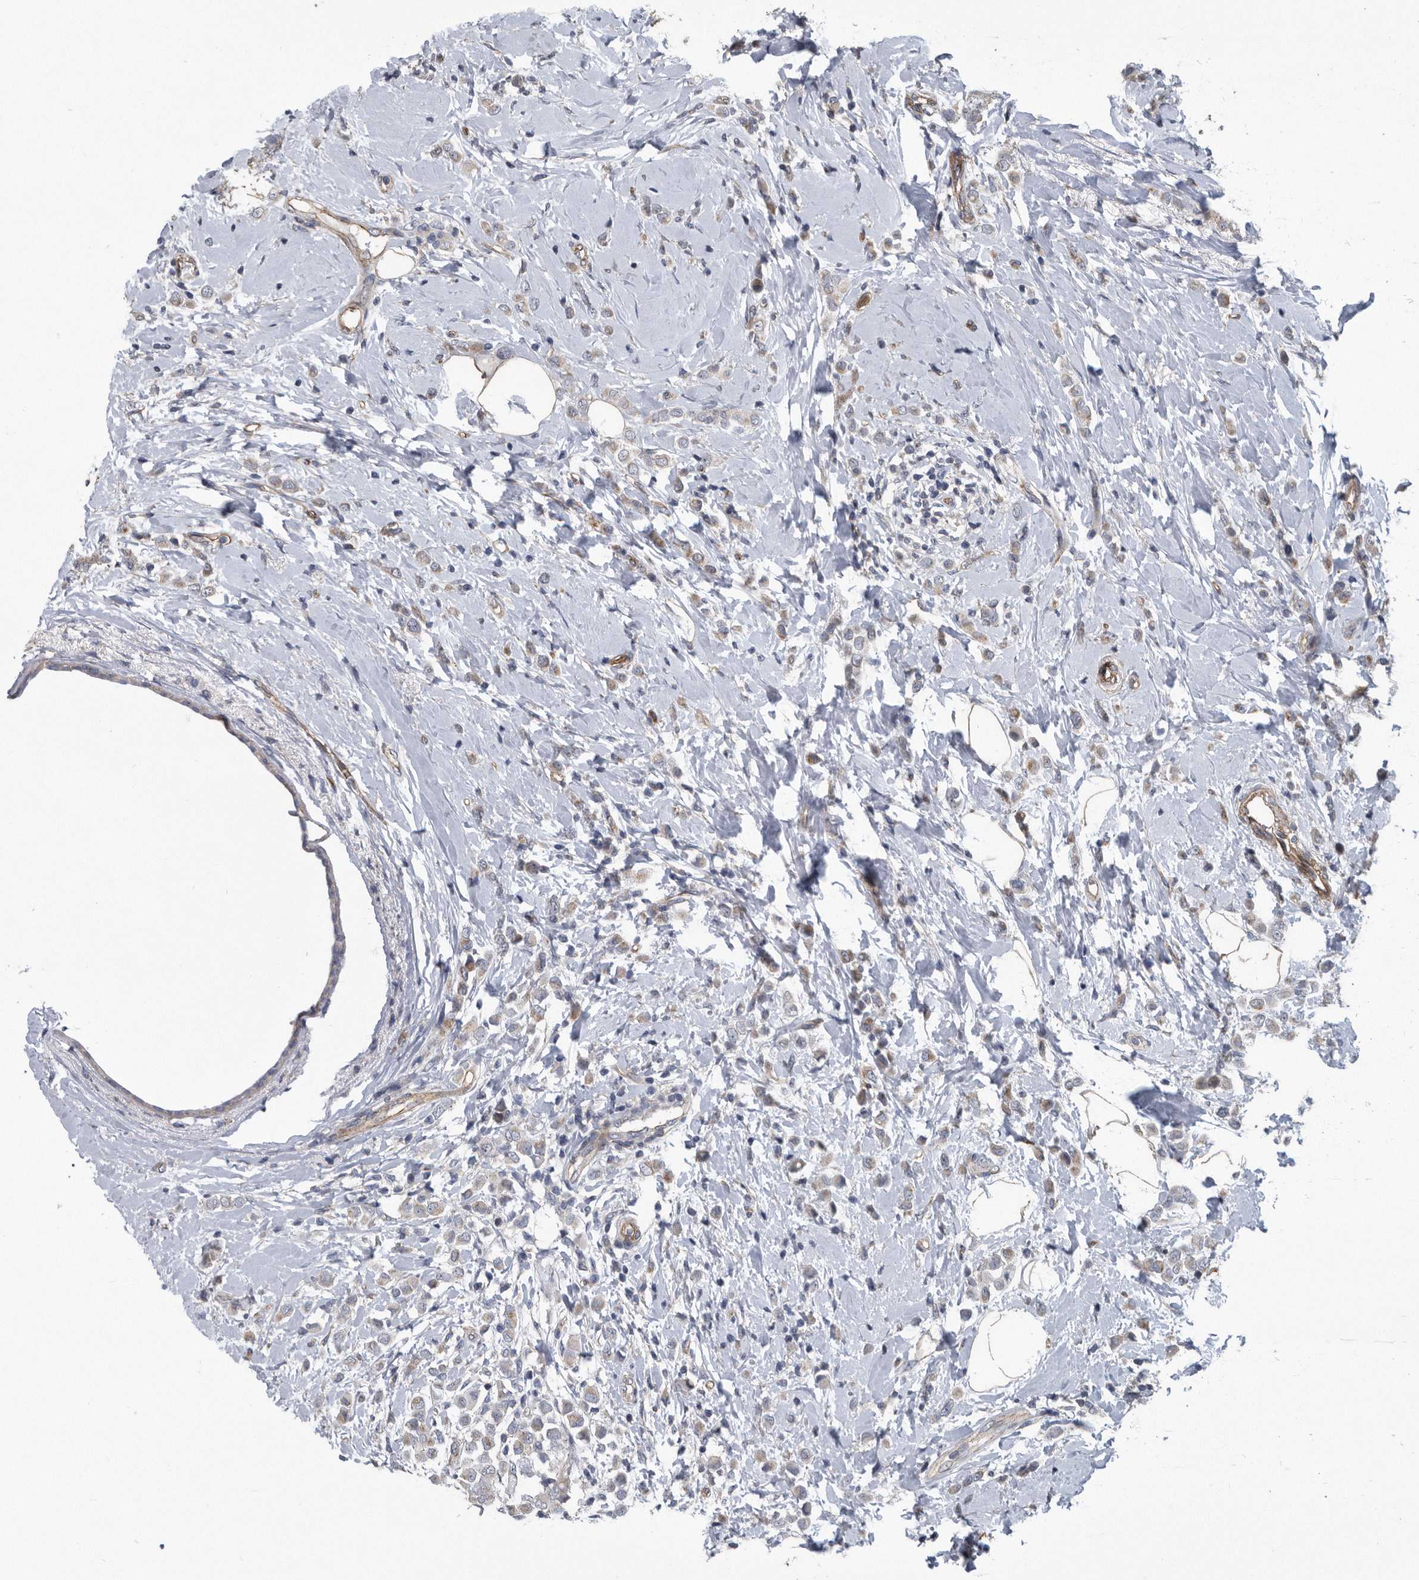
{"staining": {"intensity": "weak", "quantity": "<25%", "location": "cytoplasmic/membranous"}, "tissue": "breast cancer", "cell_type": "Tumor cells", "image_type": "cancer", "snomed": [{"axis": "morphology", "description": "Lobular carcinoma"}, {"axis": "topography", "description": "Breast"}], "caption": "Tumor cells show no significant protein positivity in lobular carcinoma (breast).", "gene": "ARMCX1", "patient": {"sex": "female", "age": 47}}